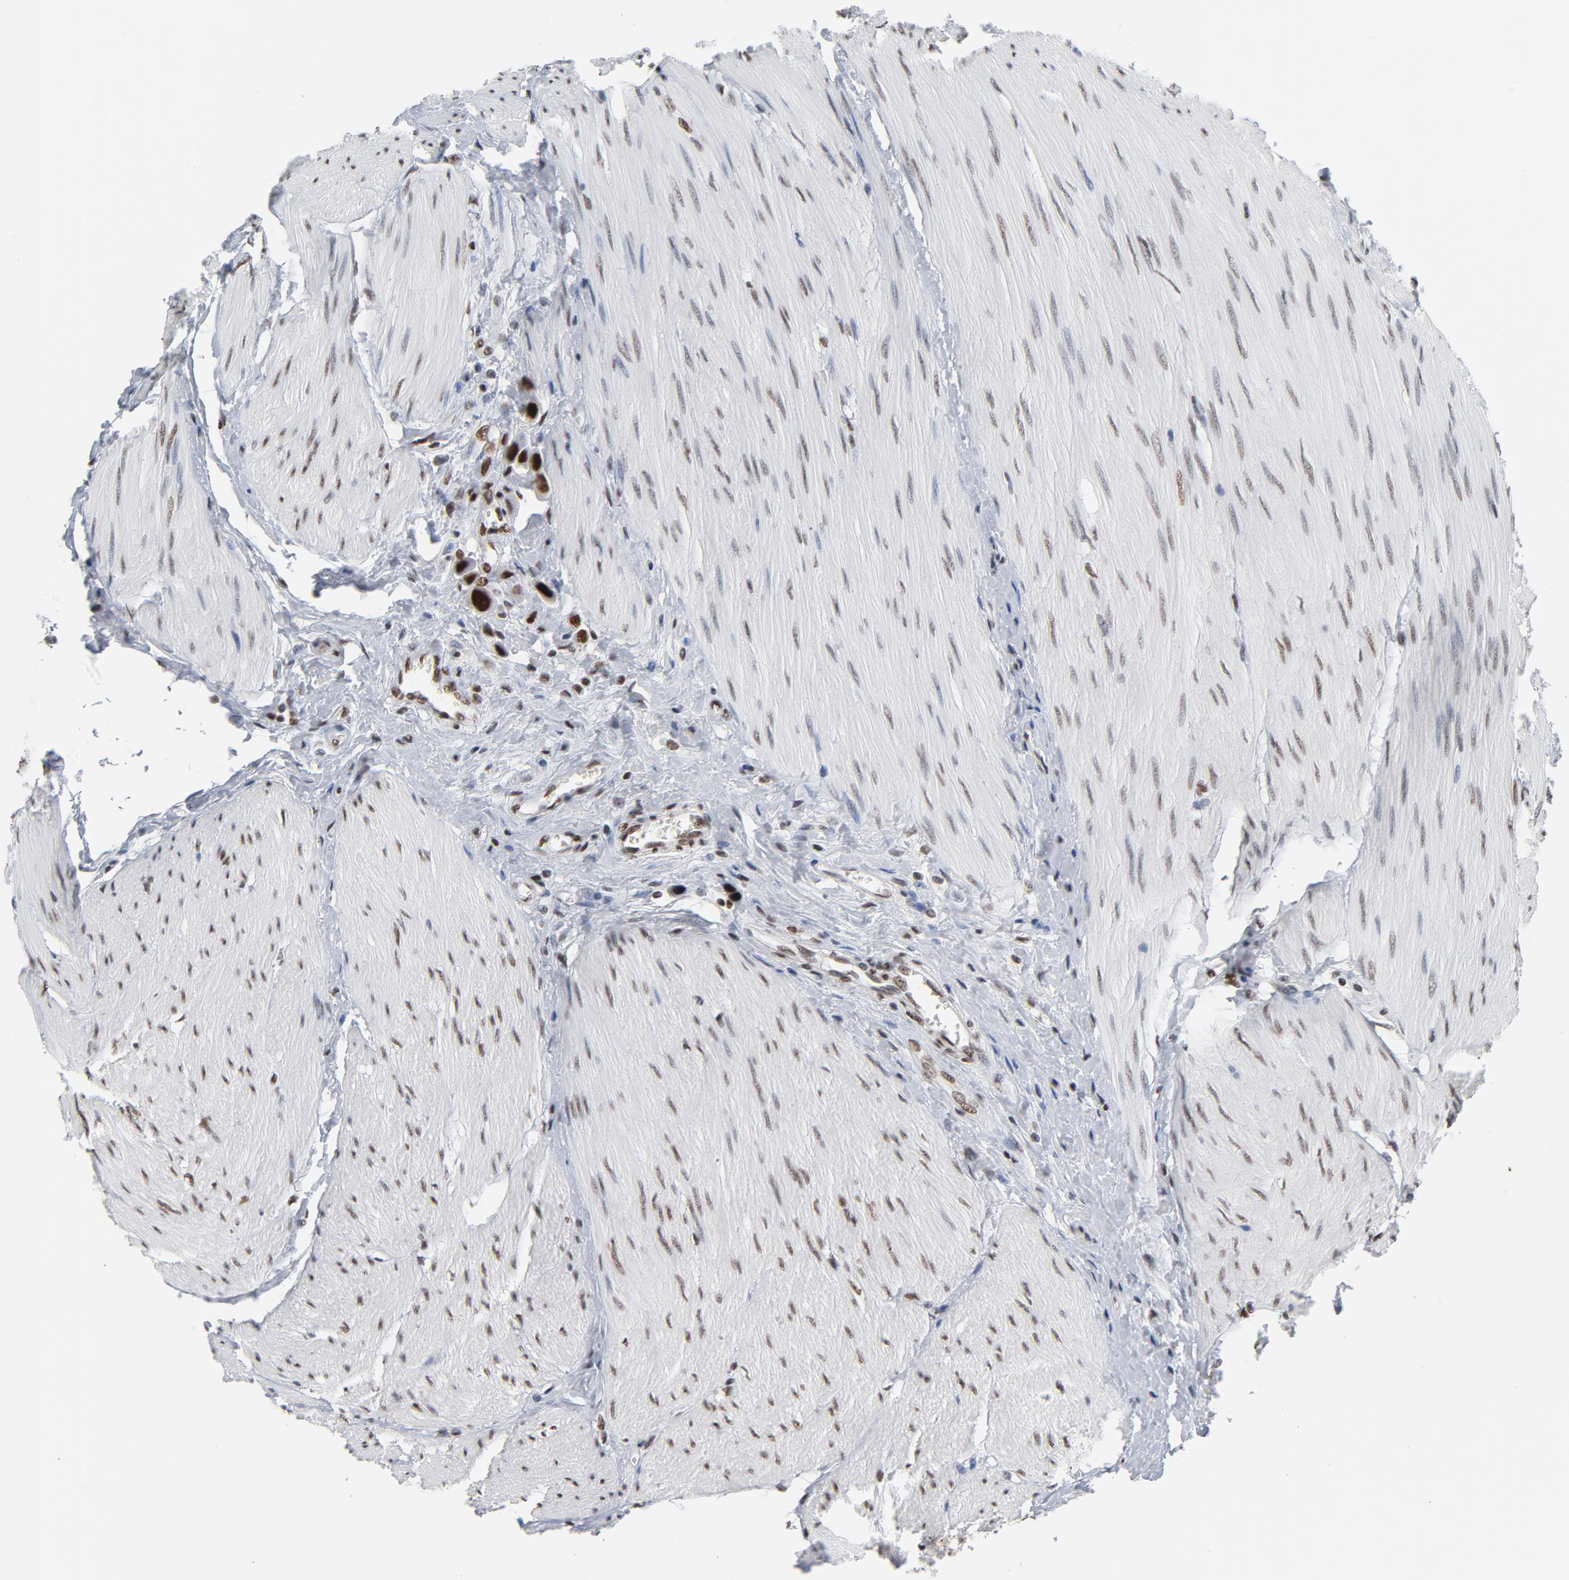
{"staining": {"intensity": "moderate", "quantity": ">75%", "location": "nuclear"}, "tissue": "urothelial cancer", "cell_type": "Tumor cells", "image_type": "cancer", "snomed": [{"axis": "morphology", "description": "Urothelial carcinoma, High grade"}, {"axis": "topography", "description": "Urinary bladder"}], "caption": "Approximately >75% of tumor cells in urothelial cancer display moderate nuclear protein expression as visualized by brown immunohistochemical staining.", "gene": "CSTF2", "patient": {"sex": "male", "age": 50}}